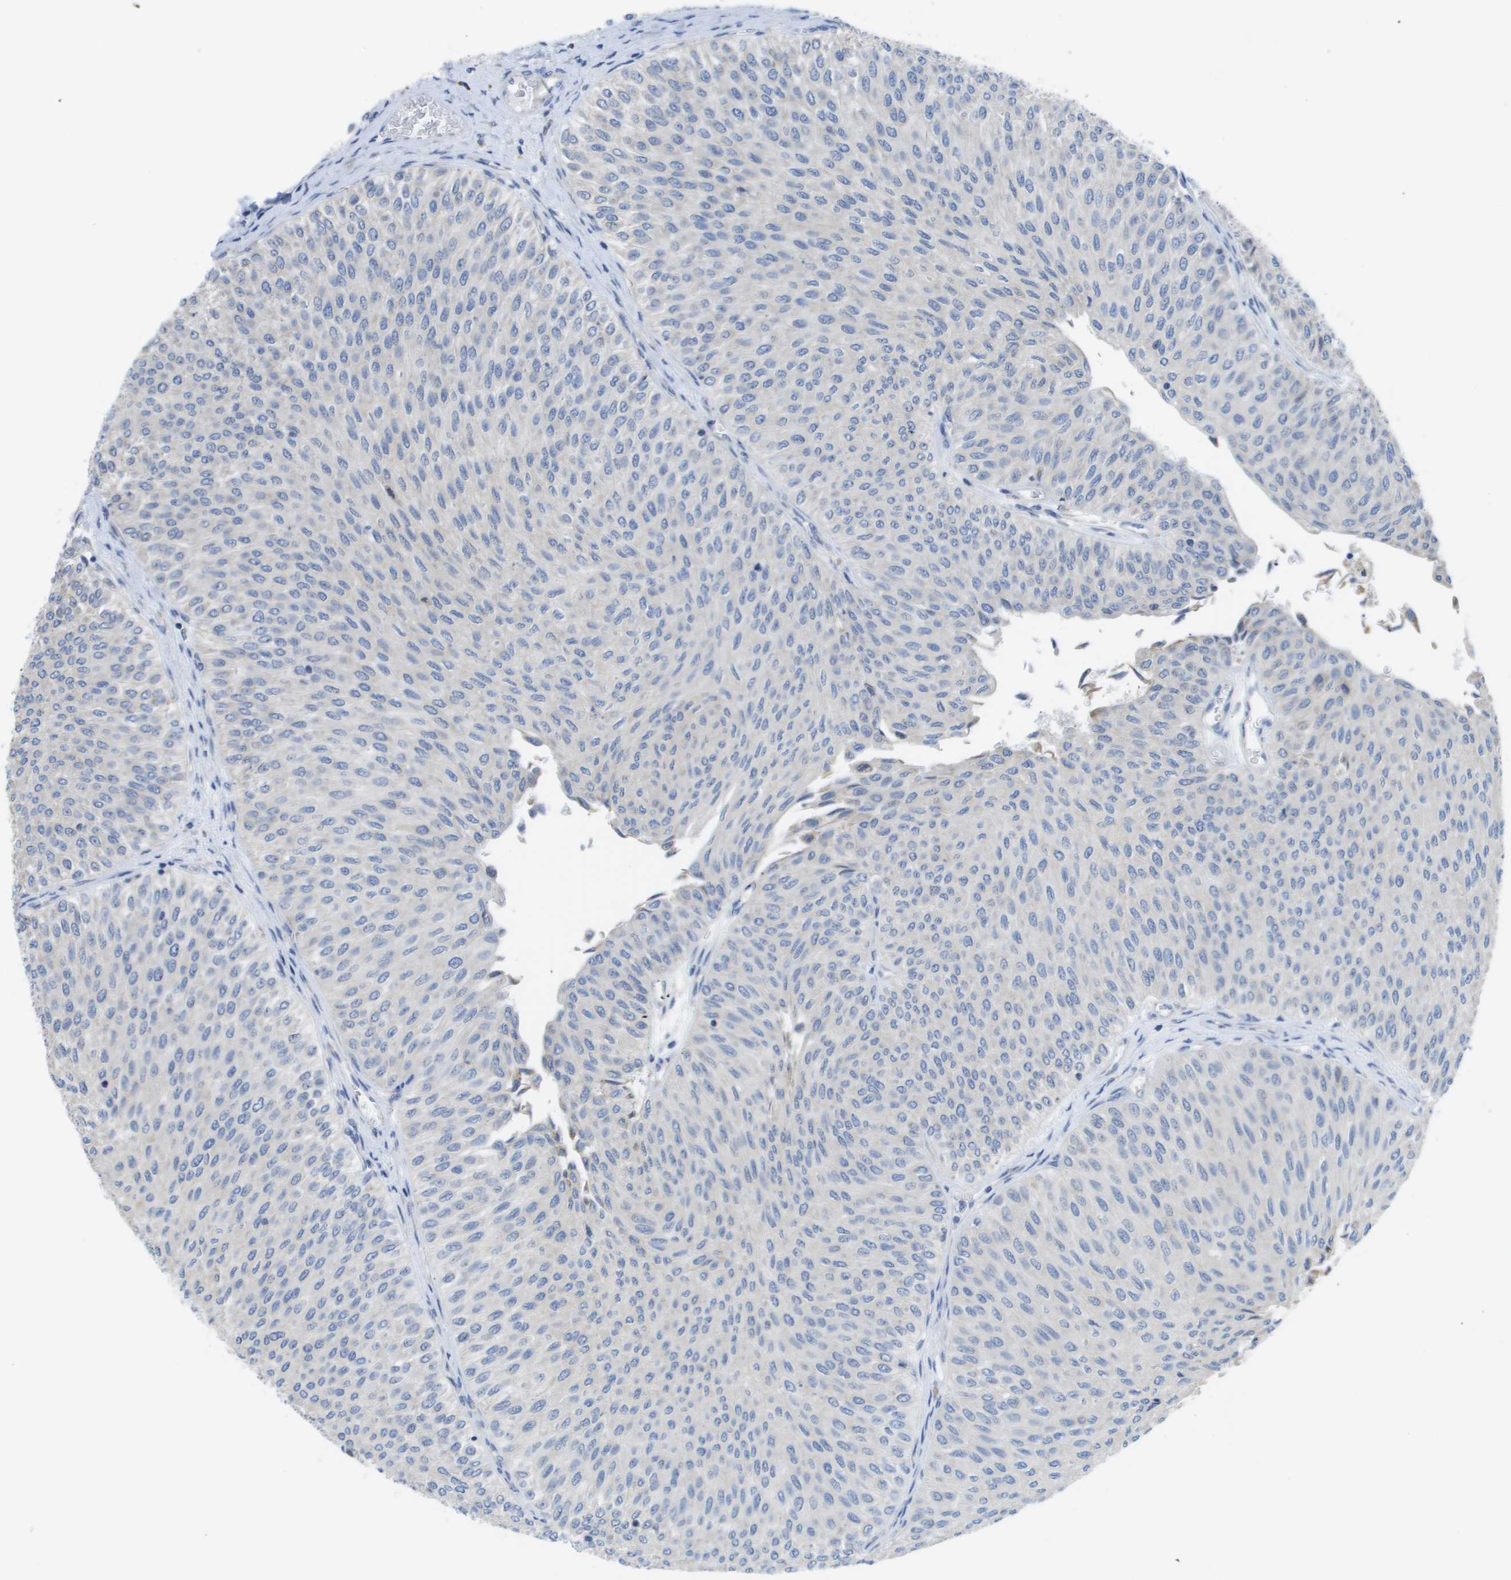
{"staining": {"intensity": "negative", "quantity": "none", "location": "none"}, "tissue": "urothelial cancer", "cell_type": "Tumor cells", "image_type": "cancer", "snomed": [{"axis": "morphology", "description": "Urothelial carcinoma, Low grade"}, {"axis": "topography", "description": "Urinary bladder"}], "caption": "Low-grade urothelial carcinoma stained for a protein using immunohistochemistry shows no expression tumor cells.", "gene": "SDR42E1", "patient": {"sex": "male", "age": 78}}